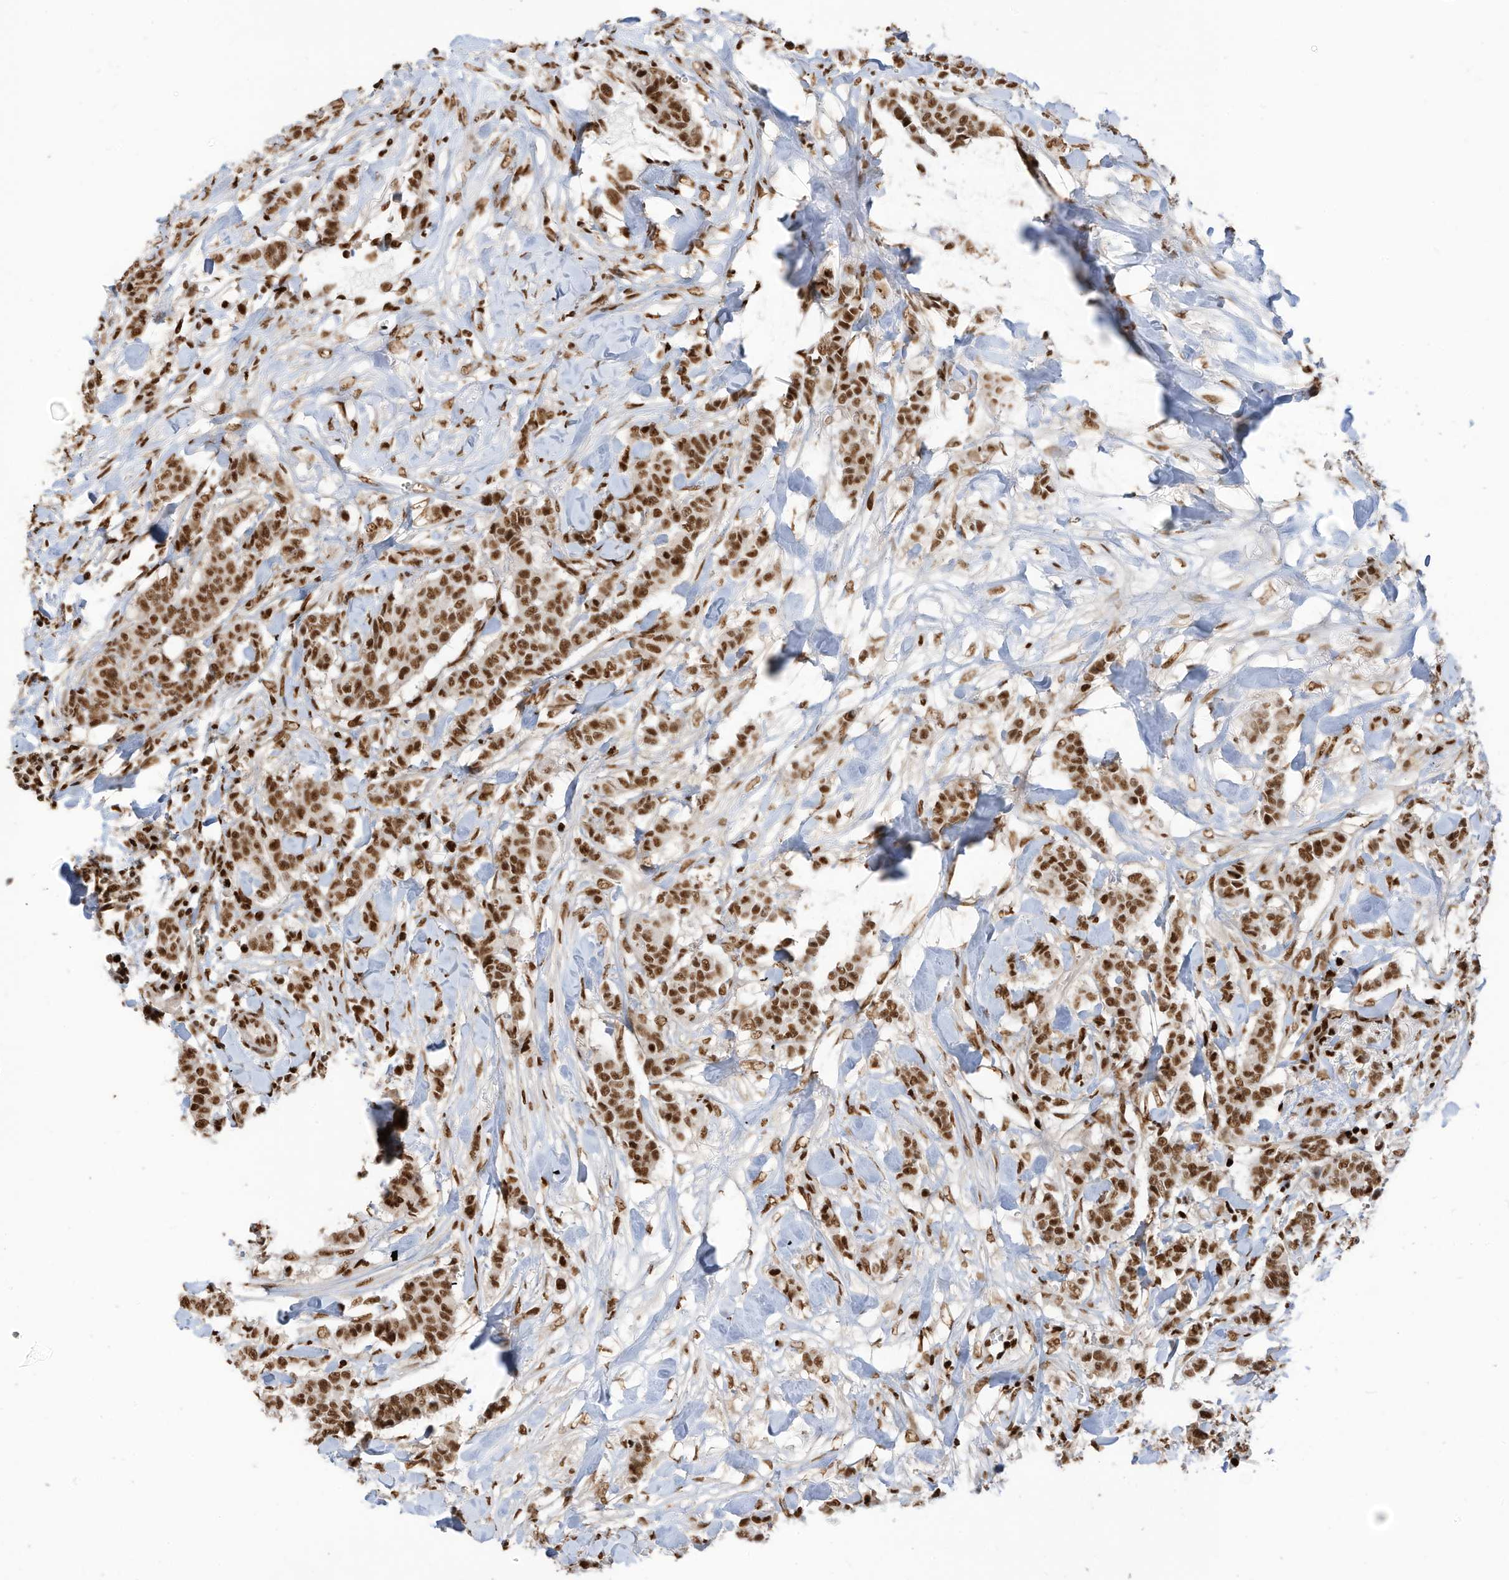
{"staining": {"intensity": "moderate", "quantity": ">75%", "location": "nuclear"}, "tissue": "breast cancer", "cell_type": "Tumor cells", "image_type": "cancer", "snomed": [{"axis": "morphology", "description": "Duct carcinoma"}, {"axis": "topography", "description": "Breast"}], "caption": "Immunohistochemistry histopathology image of neoplastic tissue: human breast cancer (invasive ductal carcinoma) stained using IHC shows medium levels of moderate protein expression localized specifically in the nuclear of tumor cells, appearing as a nuclear brown color.", "gene": "SAMD15", "patient": {"sex": "female", "age": 40}}